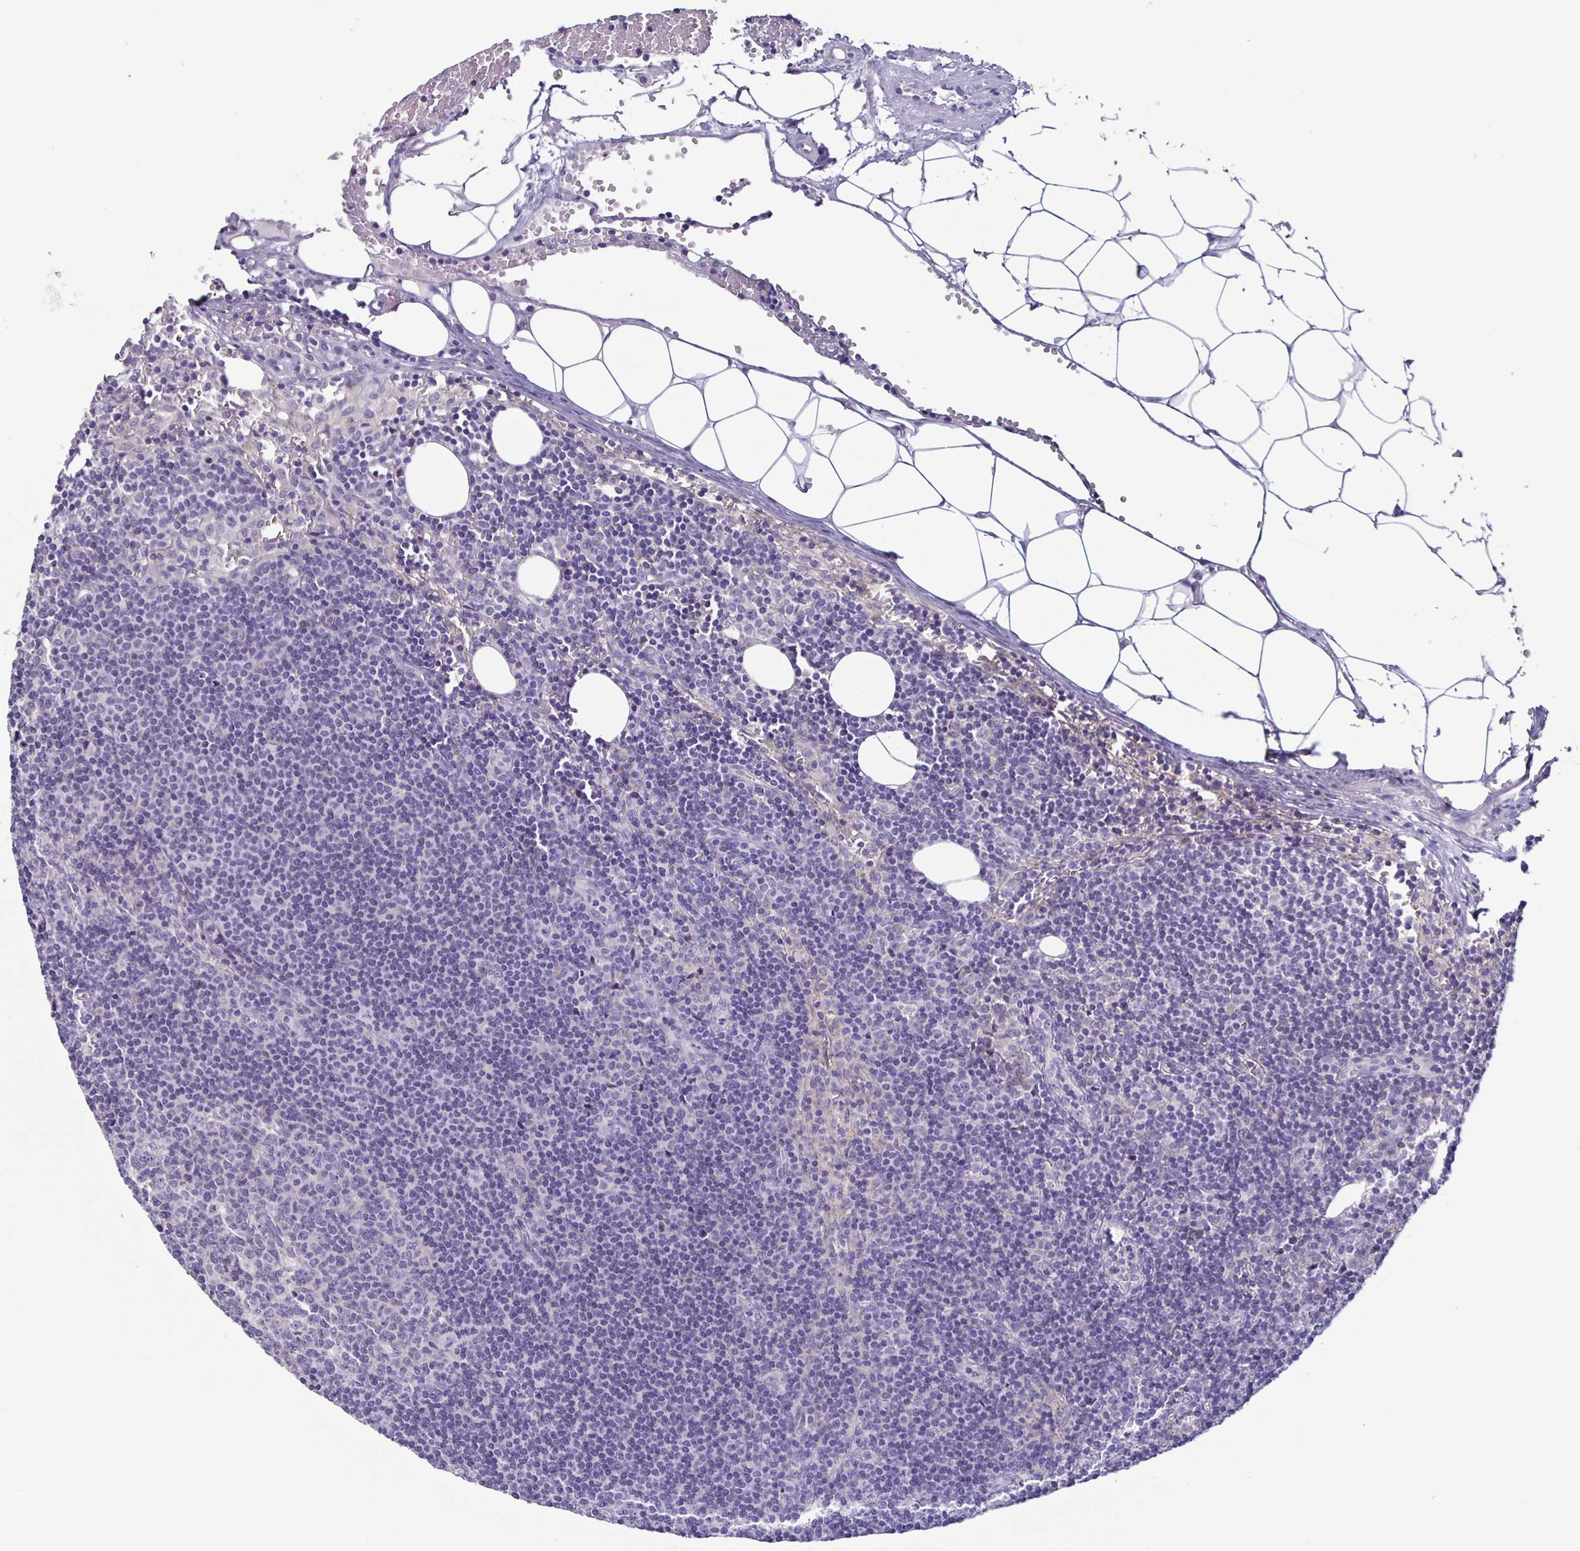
{"staining": {"intensity": "negative", "quantity": "none", "location": "none"}, "tissue": "lymph node", "cell_type": "Germinal center cells", "image_type": "normal", "snomed": [{"axis": "morphology", "description": "Normal tissue, NOS"}, {"axis": "topography", "description": "Lymph node"}], "caption": "Immunohistochemical staining of unremarkable human lymph node shows no significant expression in germinal center cells.", "gene": "BOLL", "patient": {"sex": "female", "age": 41}}